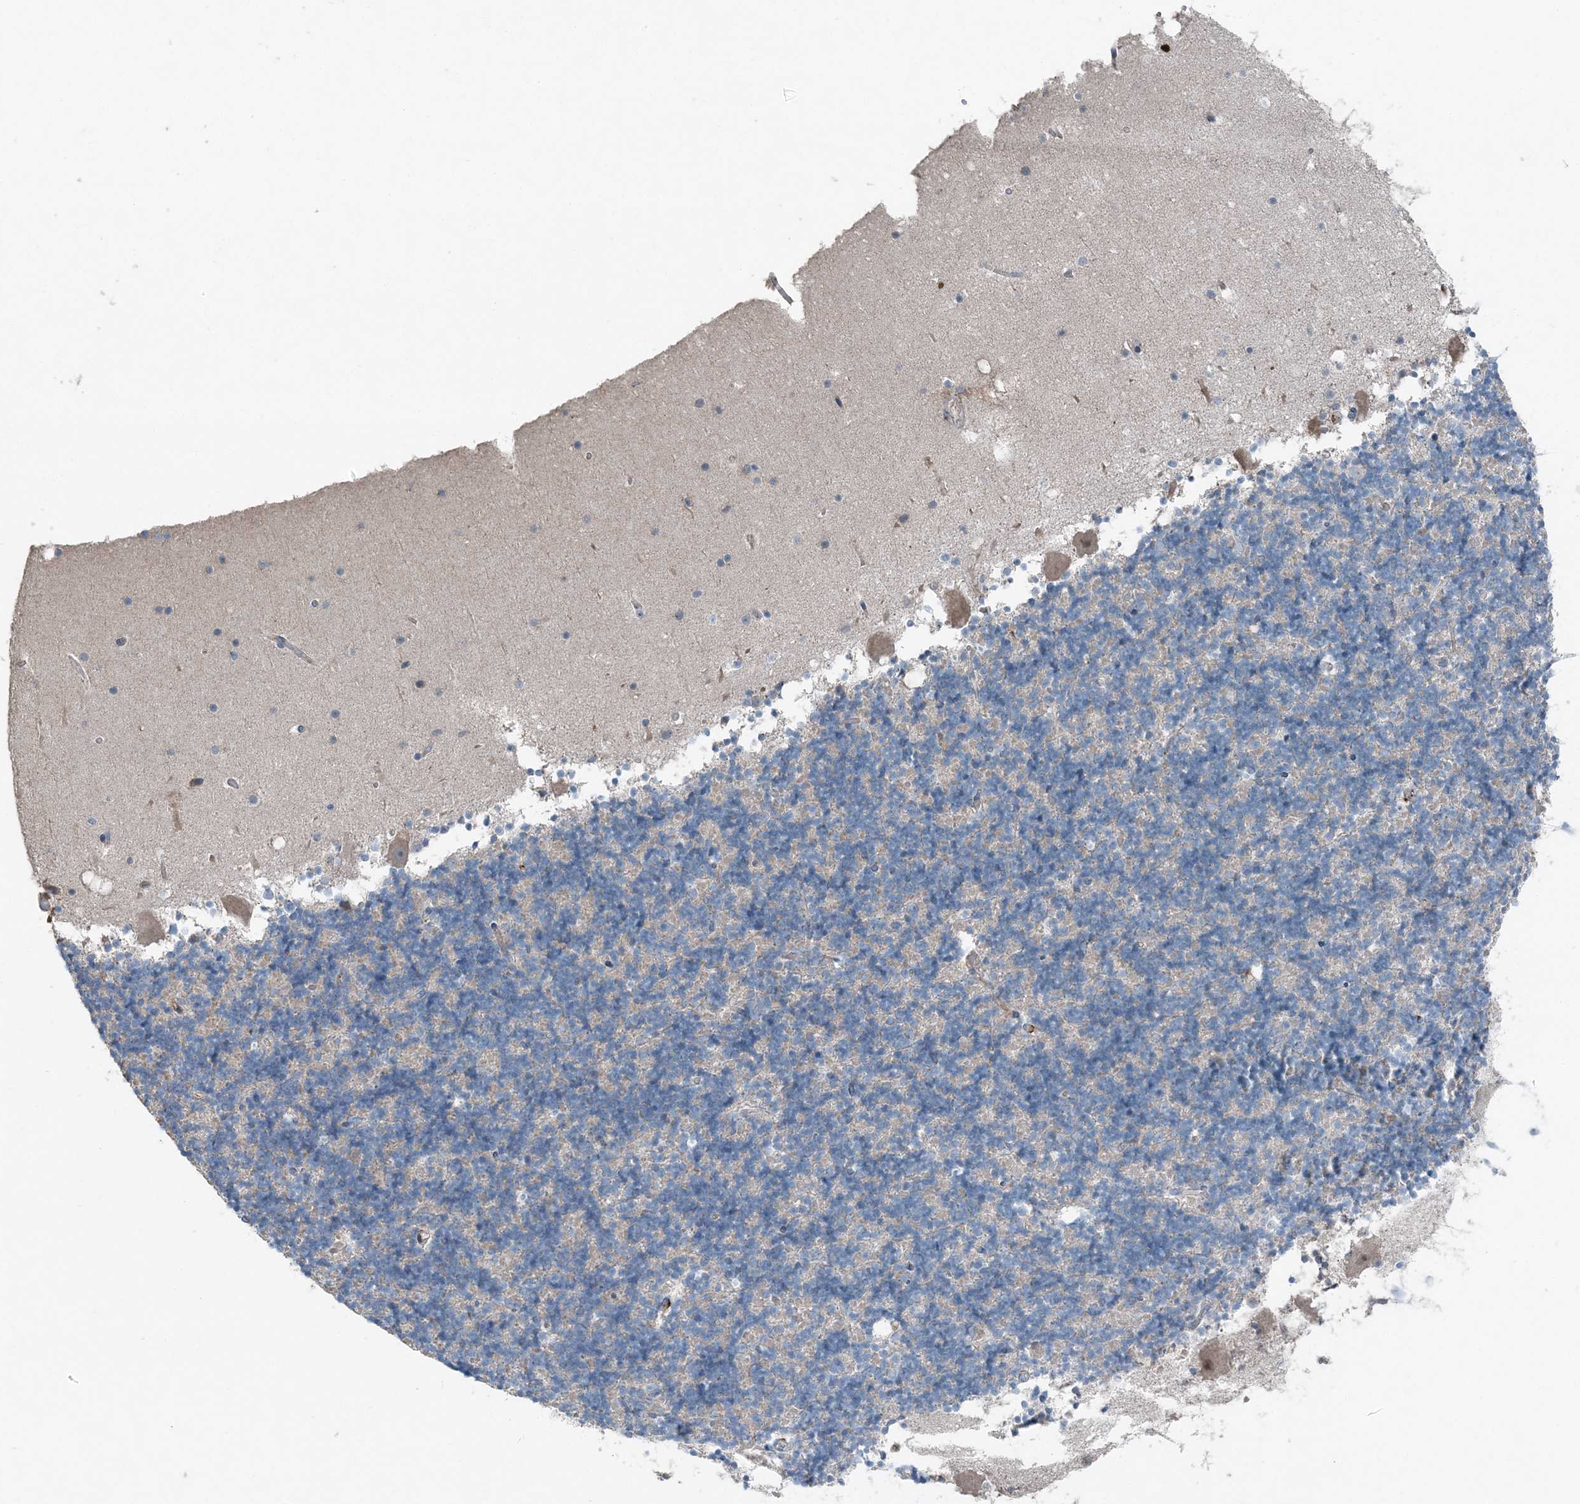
{"staining": {"intensity": "negative", "quantity": "none", "location": "none"}, "tissue": "cerebellum", "cell_type": "Cells in granular layer", "image_type": "normal", "snomed": [{"axis": "morphology", "description": "Normal tissue, NOS"}, {"axis": "topography", "description": "Cerebellum"}], "caption": "Cerebellum was stained to show a protein in brown. There is no significant staining in cells in granular layer. (DAB (3,3'-diaminobenzidine) immunohistochemistry, high magnification).", "gene": "KY", "patient": {"sex": "male", "age": 57}}